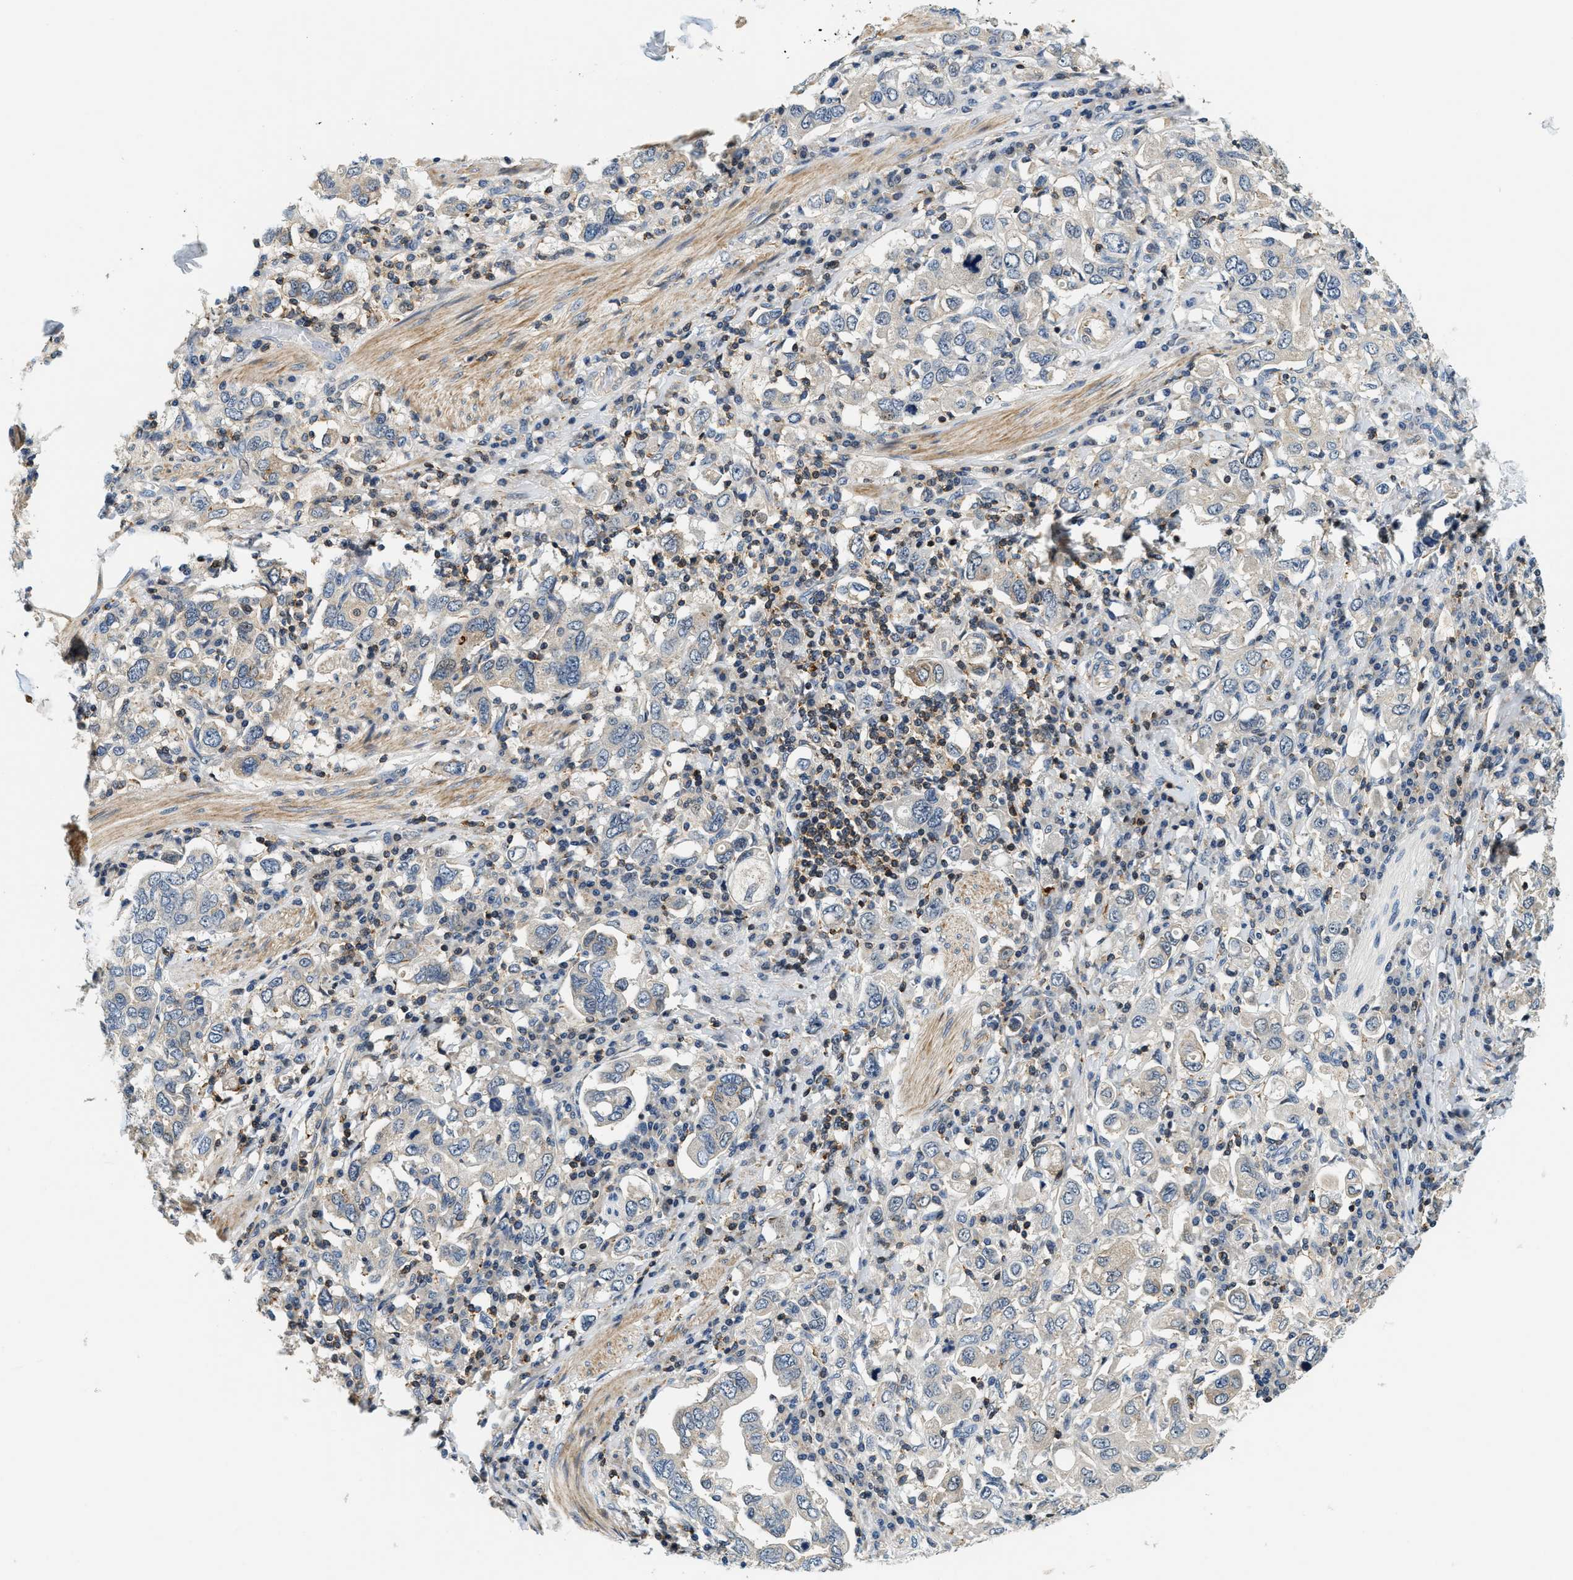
{"staining": {"intensity": "weak", "quantity": "25%-75%", "location": "cytoplasmic/membranous"}, "tissue": "stomach cancer", "cell_type": "Tumor cells", "image_type": "cancer", "snomed": [{"axis": "morphology", "description": "Adenocarcinoma, NOS"}, {"axis": "topography", "description": "Stomach, upper"}], "caption": "A low amount of weak cytoplasmic/membranous staining is seen in about 25%-75% of tumor cells in stomach cancer (adenocarcinoma) tissue.", "gene": "SAMD9", "patient": {"sex": "male", "age": 62}}